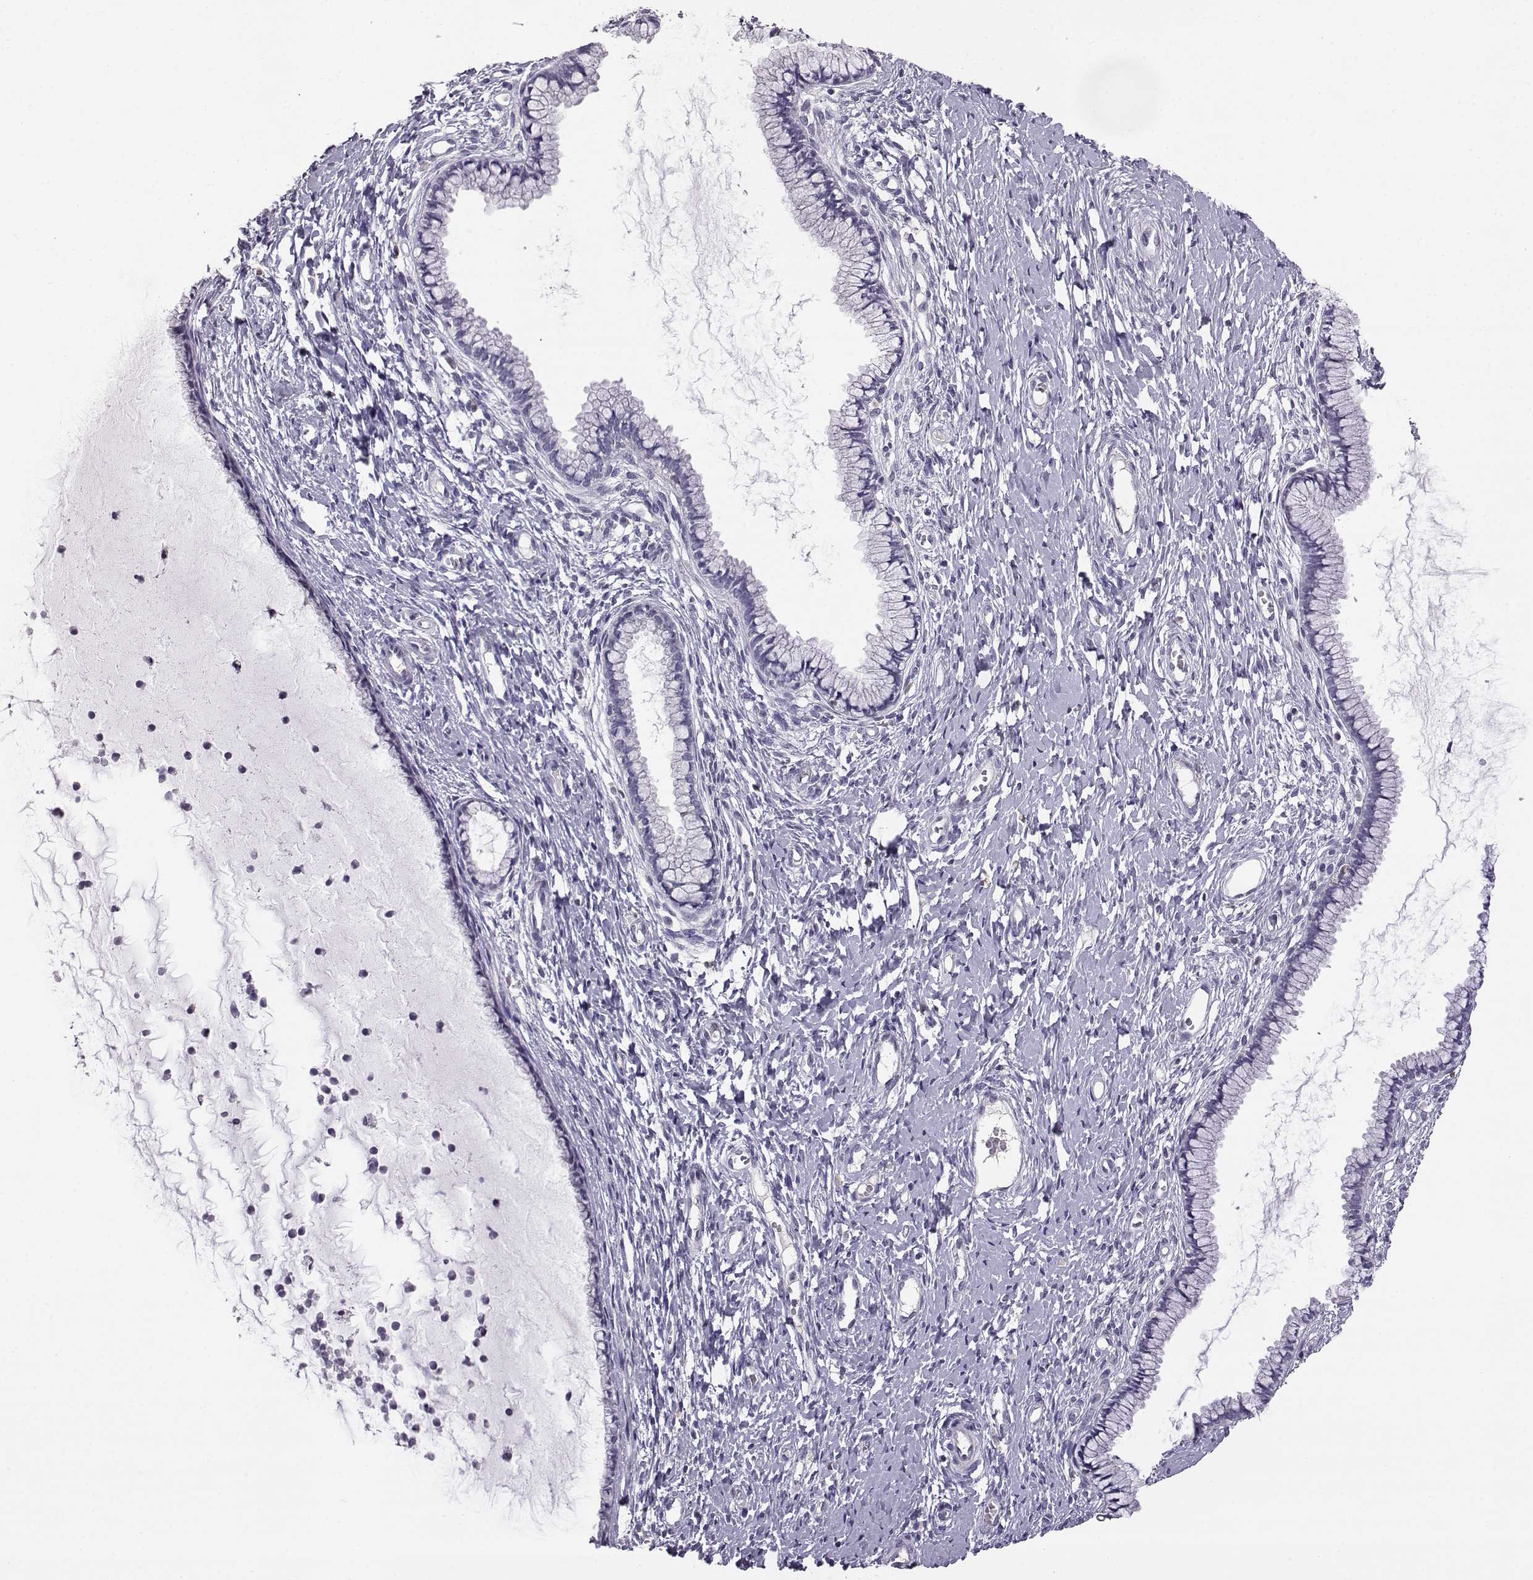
{"staining": {"intensity": "negative", "quantity": "none", "location": "none"}, "tissue": "cervix", "cell_type": "Glandular cells", "image_type": "normal", "snomed": [{"axis": "morphology", "description": "Normal tissue, NOS"}, {"axis": "topography", "description": "Cervix"}], "caption": "Glandular cells show no significant expression in normal cervix. The staining is performed using DAB (3,3'-diaminobenzidine) brown chromogen with nuclei counter-stained in using hematoxylin.", "gene": "AKR1B1", "patient": {"sex": "female", "age": 40}}